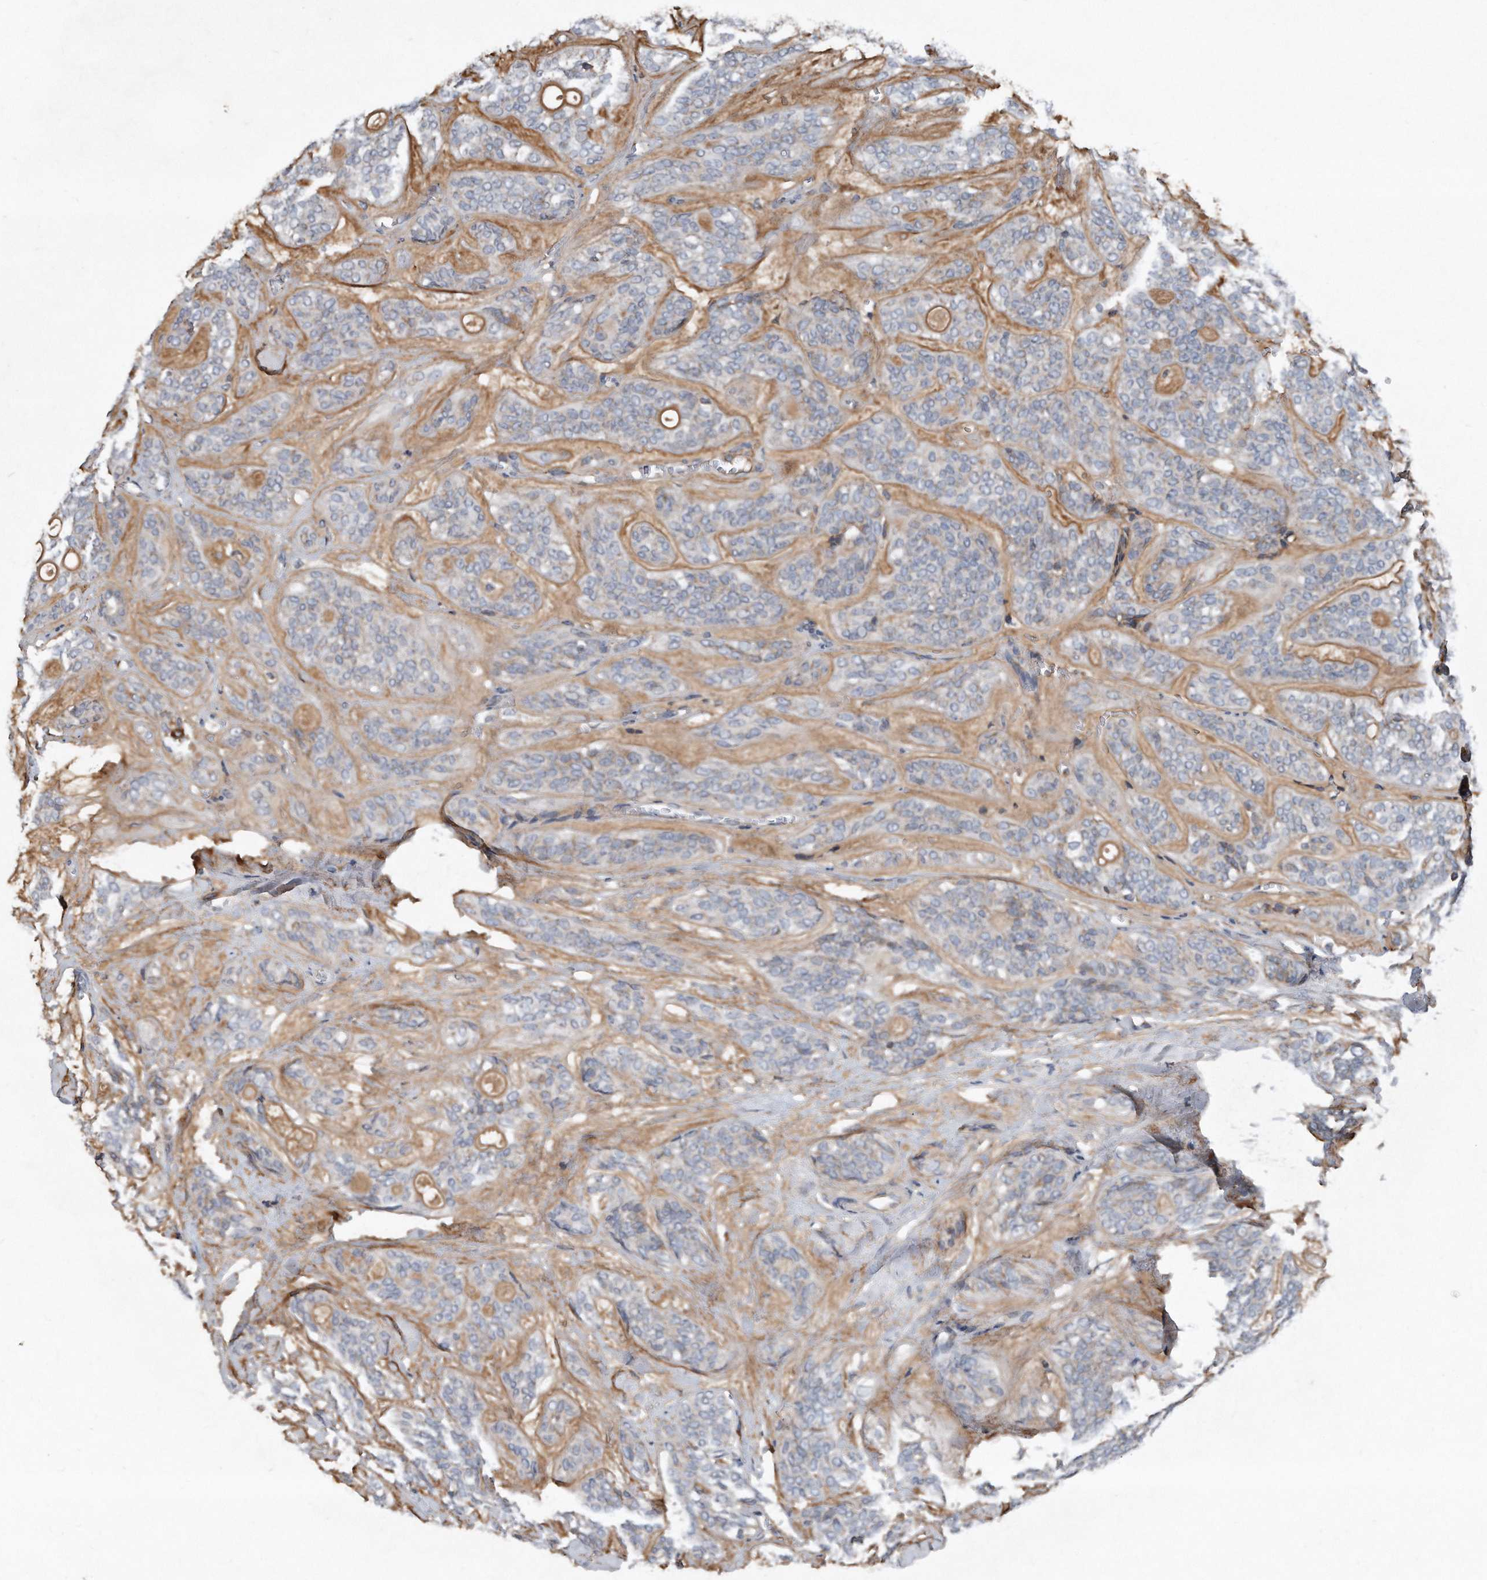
{"staining": {"intensity": "negative", "quantity": "none", "location": "none"}, "tissue": "head and neck cancer", "cell_type": "Tumor cells", "image_type": "cancer", "snomed": [{"axis": "morphology", "description": "Adenocarcinoma, NOS"}, {"axis": "topography", "description": "Head-Neck"}], "caption": "Micrograph shows no protein expression in tumor cells of head and neck adenocarcinoma tissue.", "gene": "SDHA", "patient": {"sex": "male", "age": 66}}